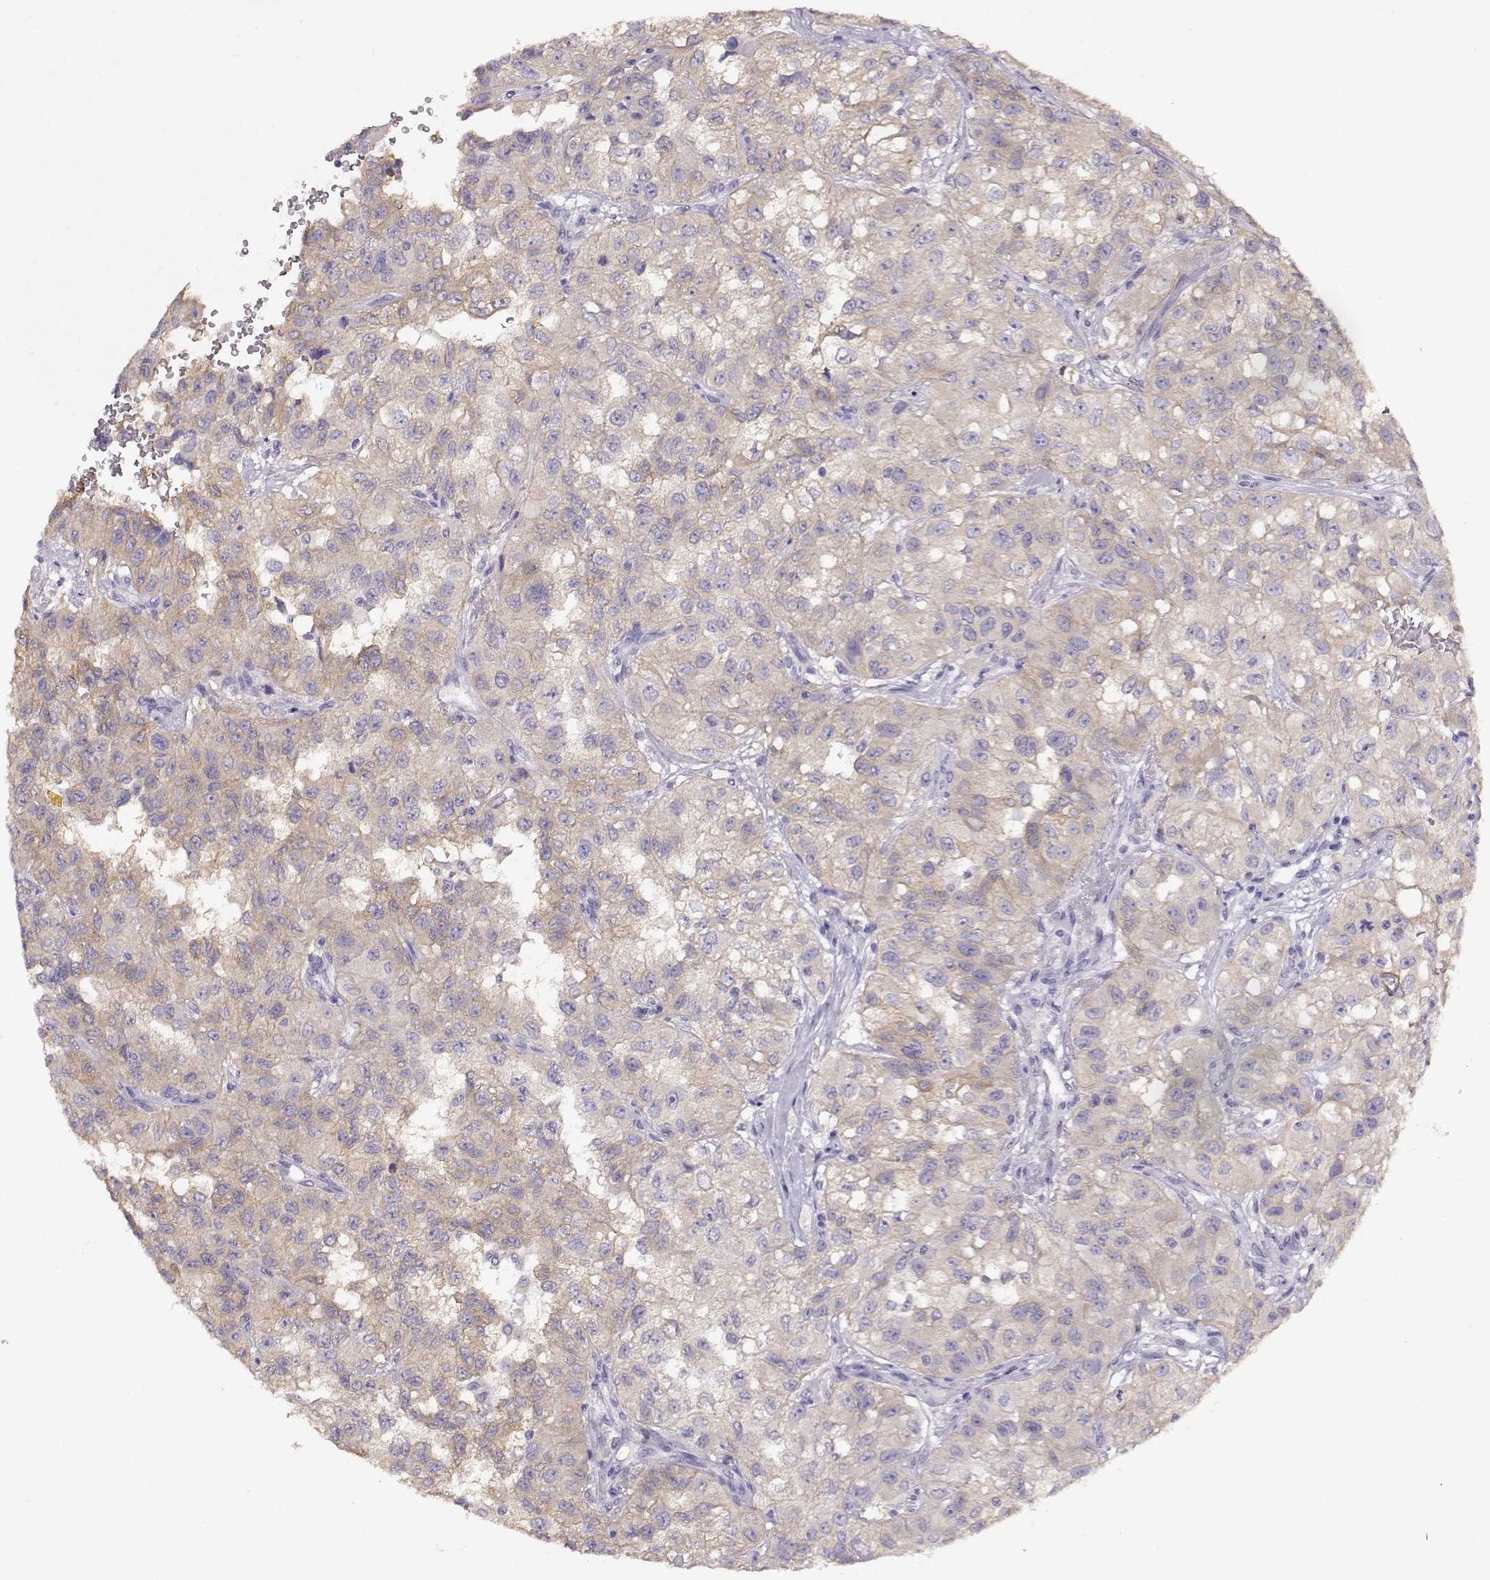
{"staining": {"intensity": "weak", "quantity": ">75%", "location": "cytoplasmic/membranous"}, "tissue": "renal cancer", "cell_type": "Tumor cells", "image_type": "cancer", "snomed": [{"axis": "morphology", "description": "Adenocarcinoma, NOS"}, {"axis": "topography", "description": "Kidney"}], "caption": "The photomicrograph displays immunohistochemical staining of renal cancer. There is weak cytoplasmic/membranous positivity is present in approximately >75% of tumor cells.", "gene": "NDRG4", "patient": {"sex": "male", "age": 64}}